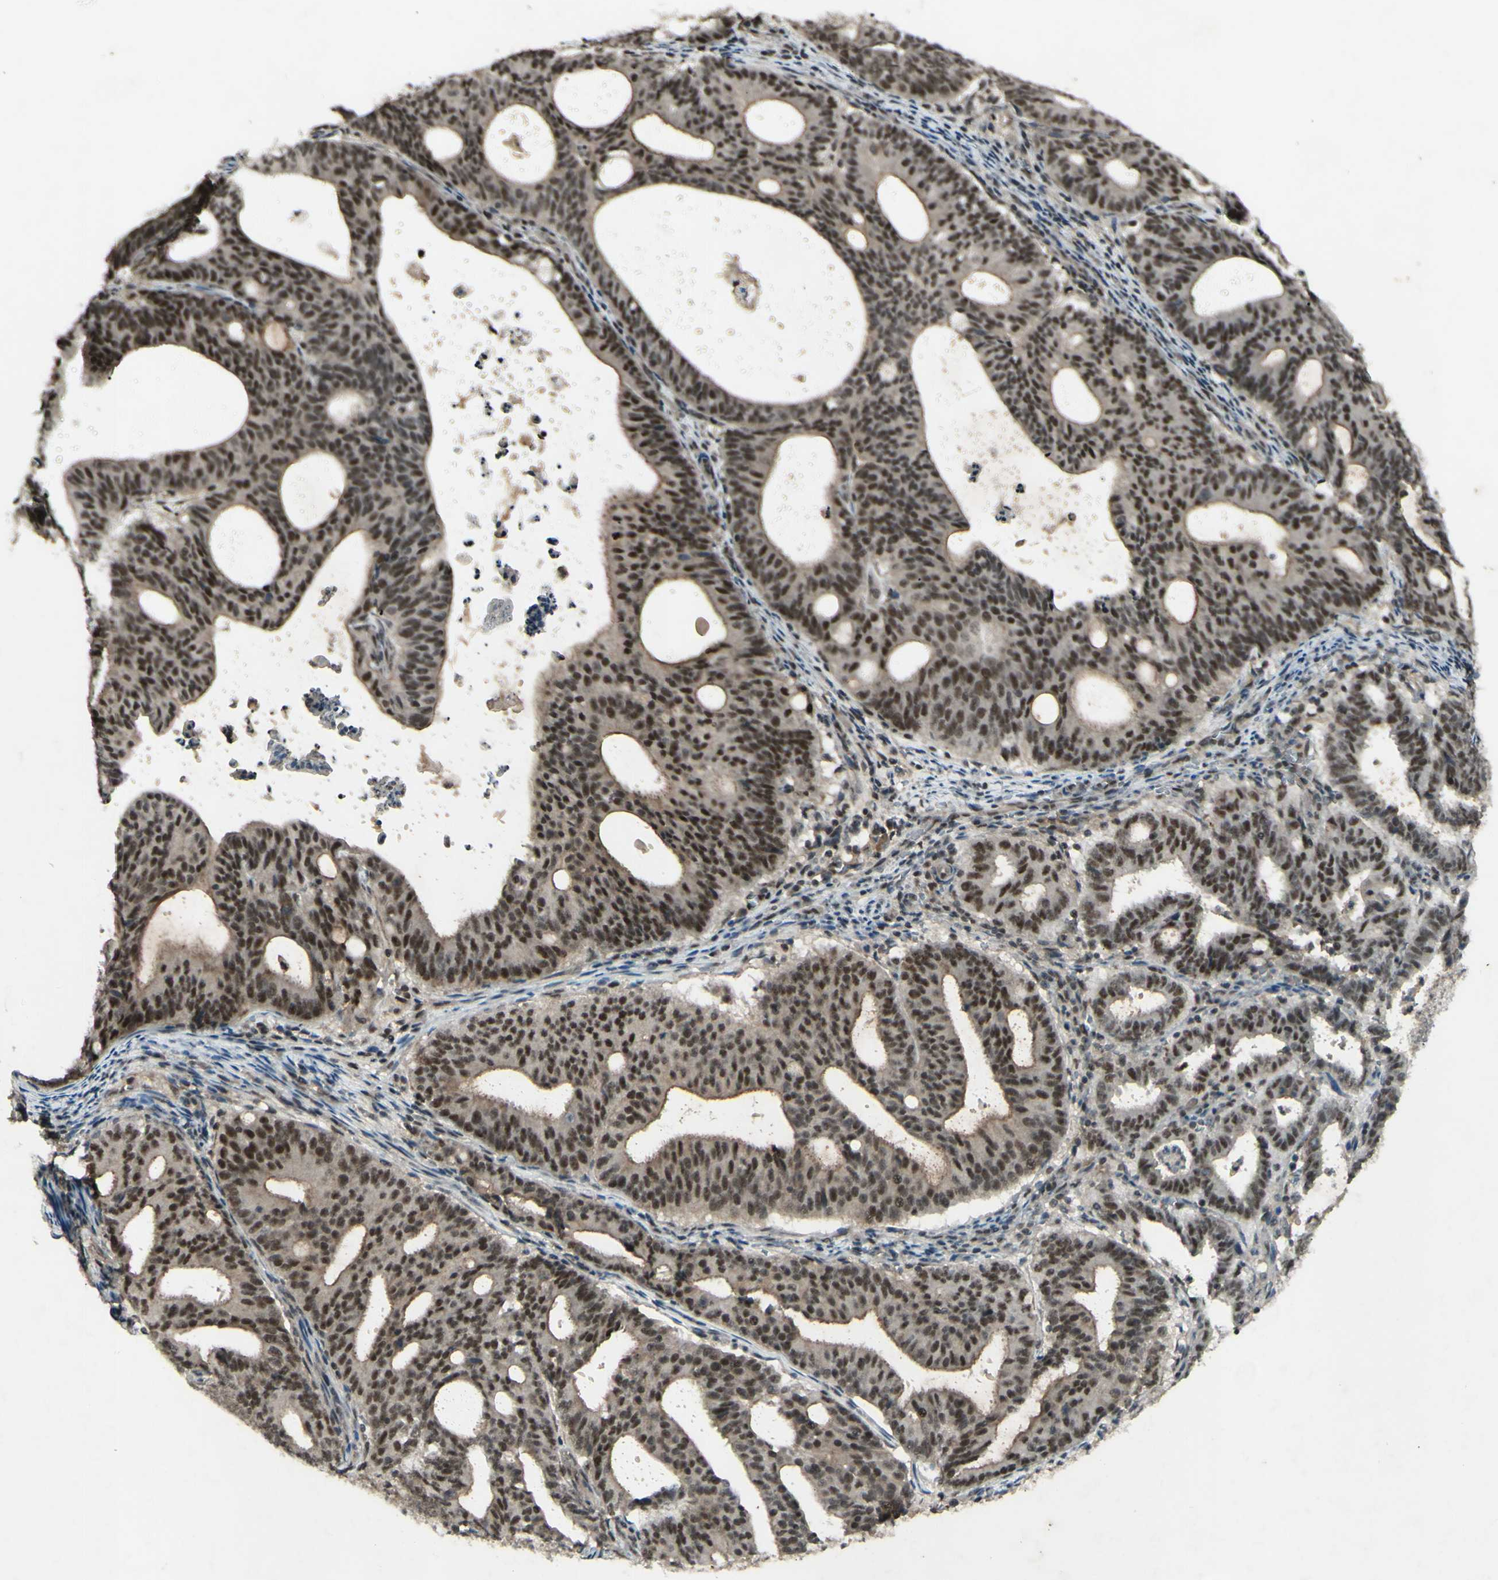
{"staining": {"intensity": "moderate", "quantity": ">75%", "location": "cytoplasmic/membranous"}, "tissue": "endometrial cancer", "cell_type": "Tumor cells", "image_type": "cancer", "snomed": [{"axis": "morphology", "description": "Adenocarcinoma, NOS"}, {"axis": "topography", "description": "Uterus"}], "caption": "About >75% of tumor cells in human endometrial cancer demonstrate moderate cytoplasmic/membranous protein positivity as visualized by brown immunohistochemical staining.", "gene": "SNW1", "patient": {"sex": "female", "age": 83}}